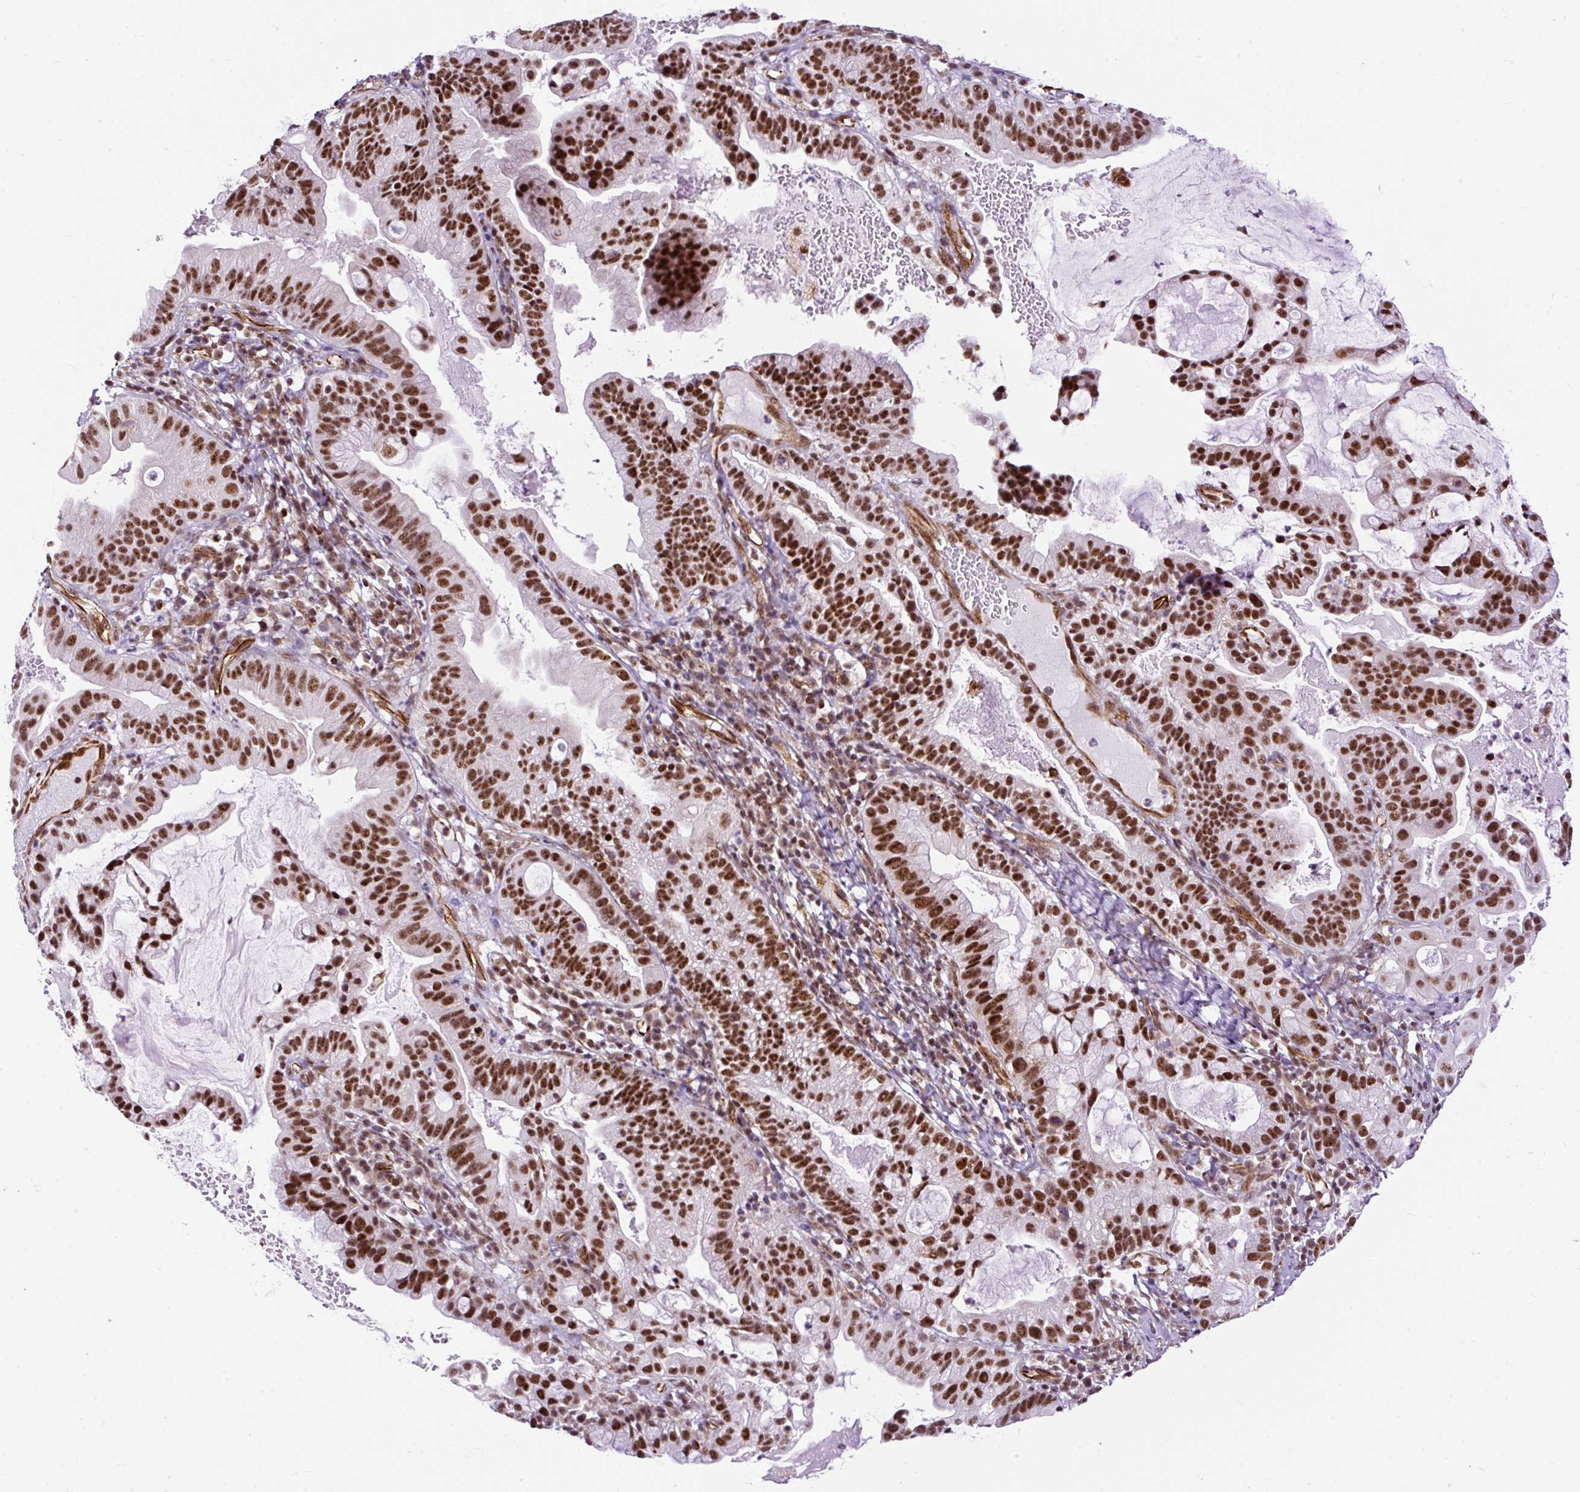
{"staining": {"intensity": "strong", "quantity": ">75%", "location": "nuclear"}, "tissue": "cervical cancer", "cell_type": "Tumor cells", "image_type": "cancer", "snomed": [{"axis": "morphology", "description": "Adenocarcinoma, NOS"}, {"axis": "topography", "description": "Cervix"}], "caption": "Strong nuclear expression is identified in approximately >75% of tumor cells in cervical adenocarcinoma.", "gene": "LUC7L2", "patient": {"sex": "female", "age": 41}}